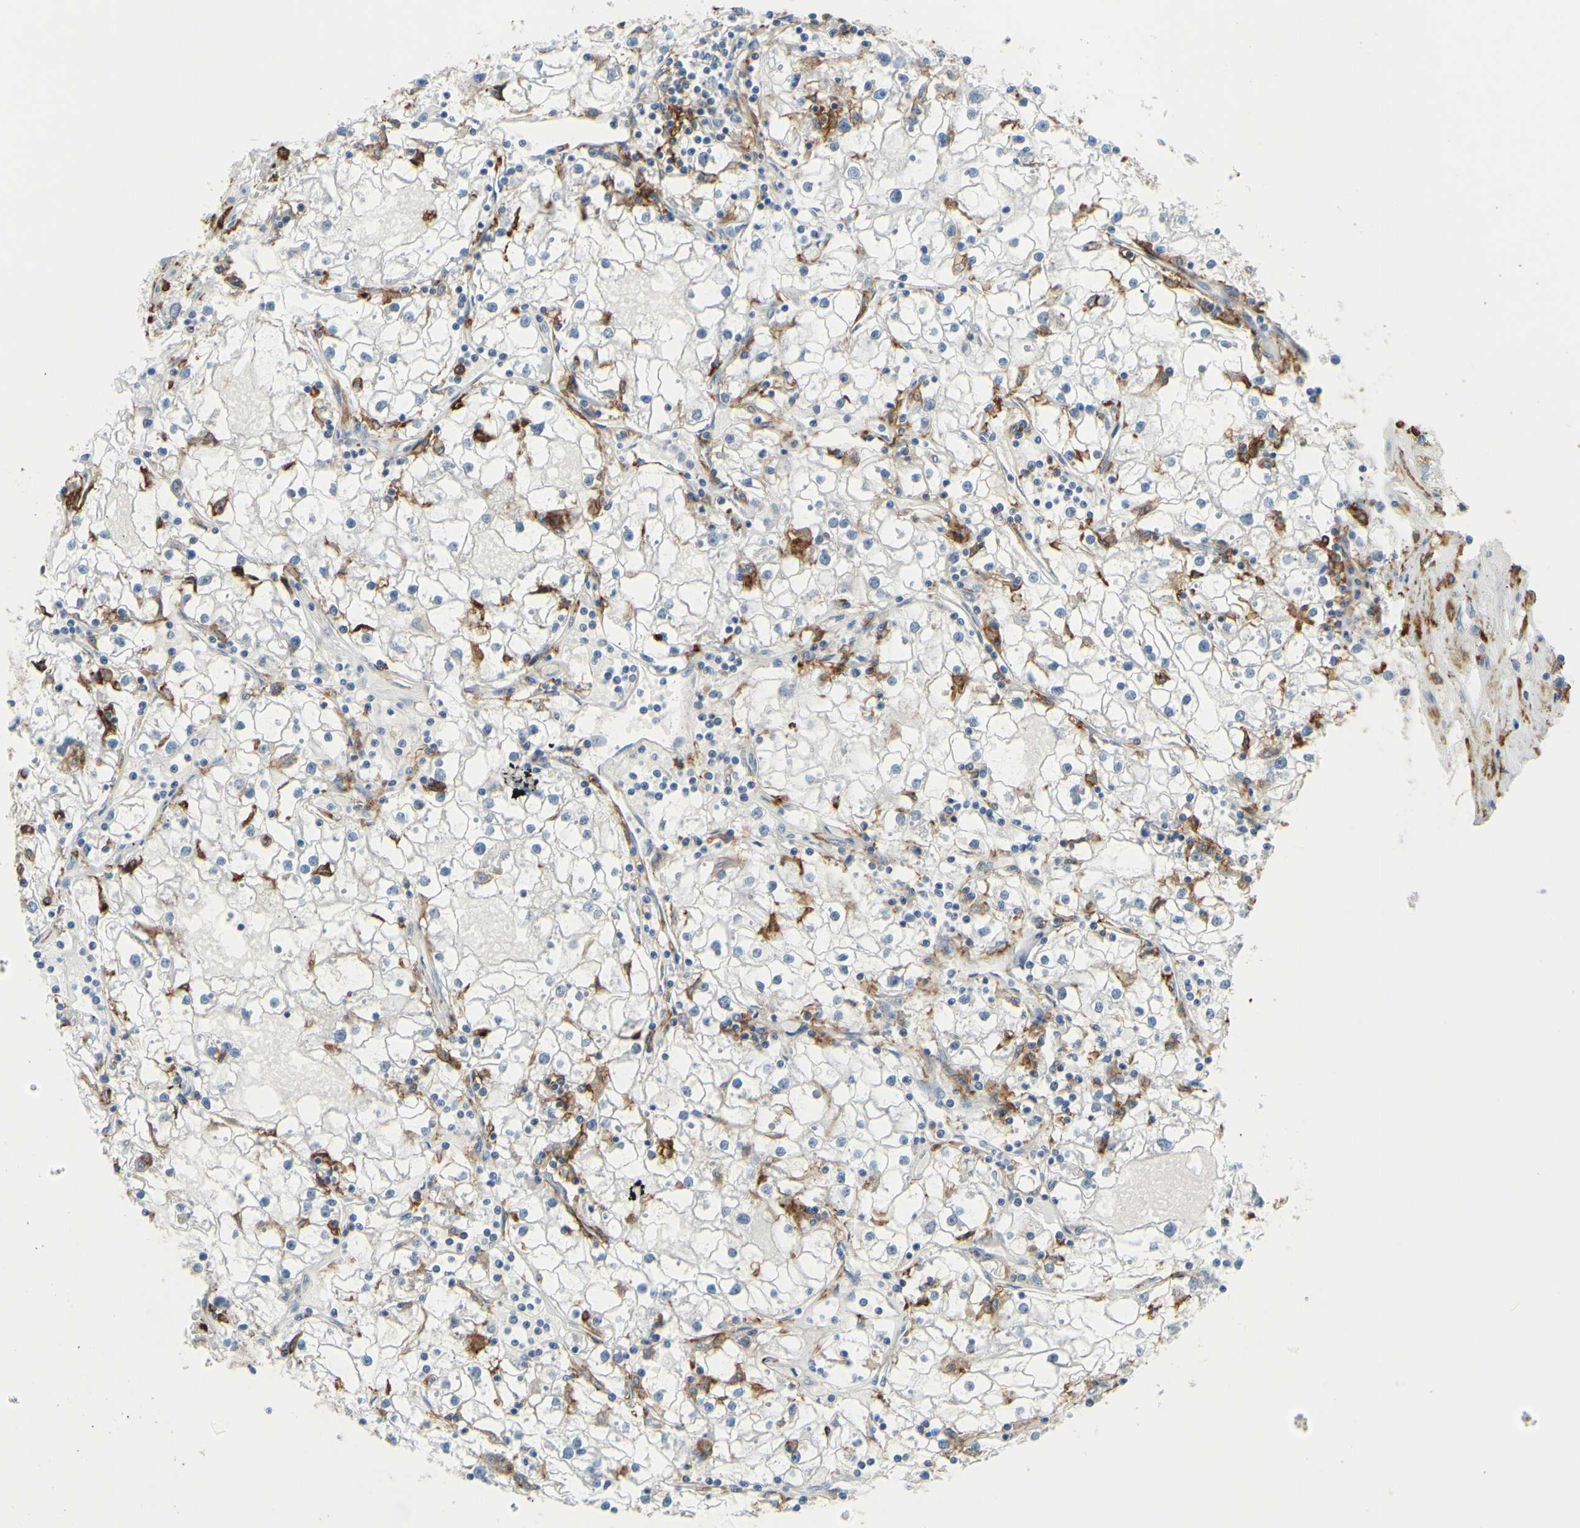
{"staining": {"intensity": "negative", "quantity": "none", "location": "none"}, "tissue": "renal cancer", "cell_type": "Tumor cells", "image_type": "cancer", "snomed": [{"axis": "morphology", "description": "Adenocarcinoma, NOS"}, {"axis": "topography", "description": "Kidney"}], "caption": "This is an immunohistochemistry histopathology image of human adenocarcinoma (renal). There is no staining in tumor cells.", "gene": "FCGR2A", "patient": {"sex": "male", "age": 56}}